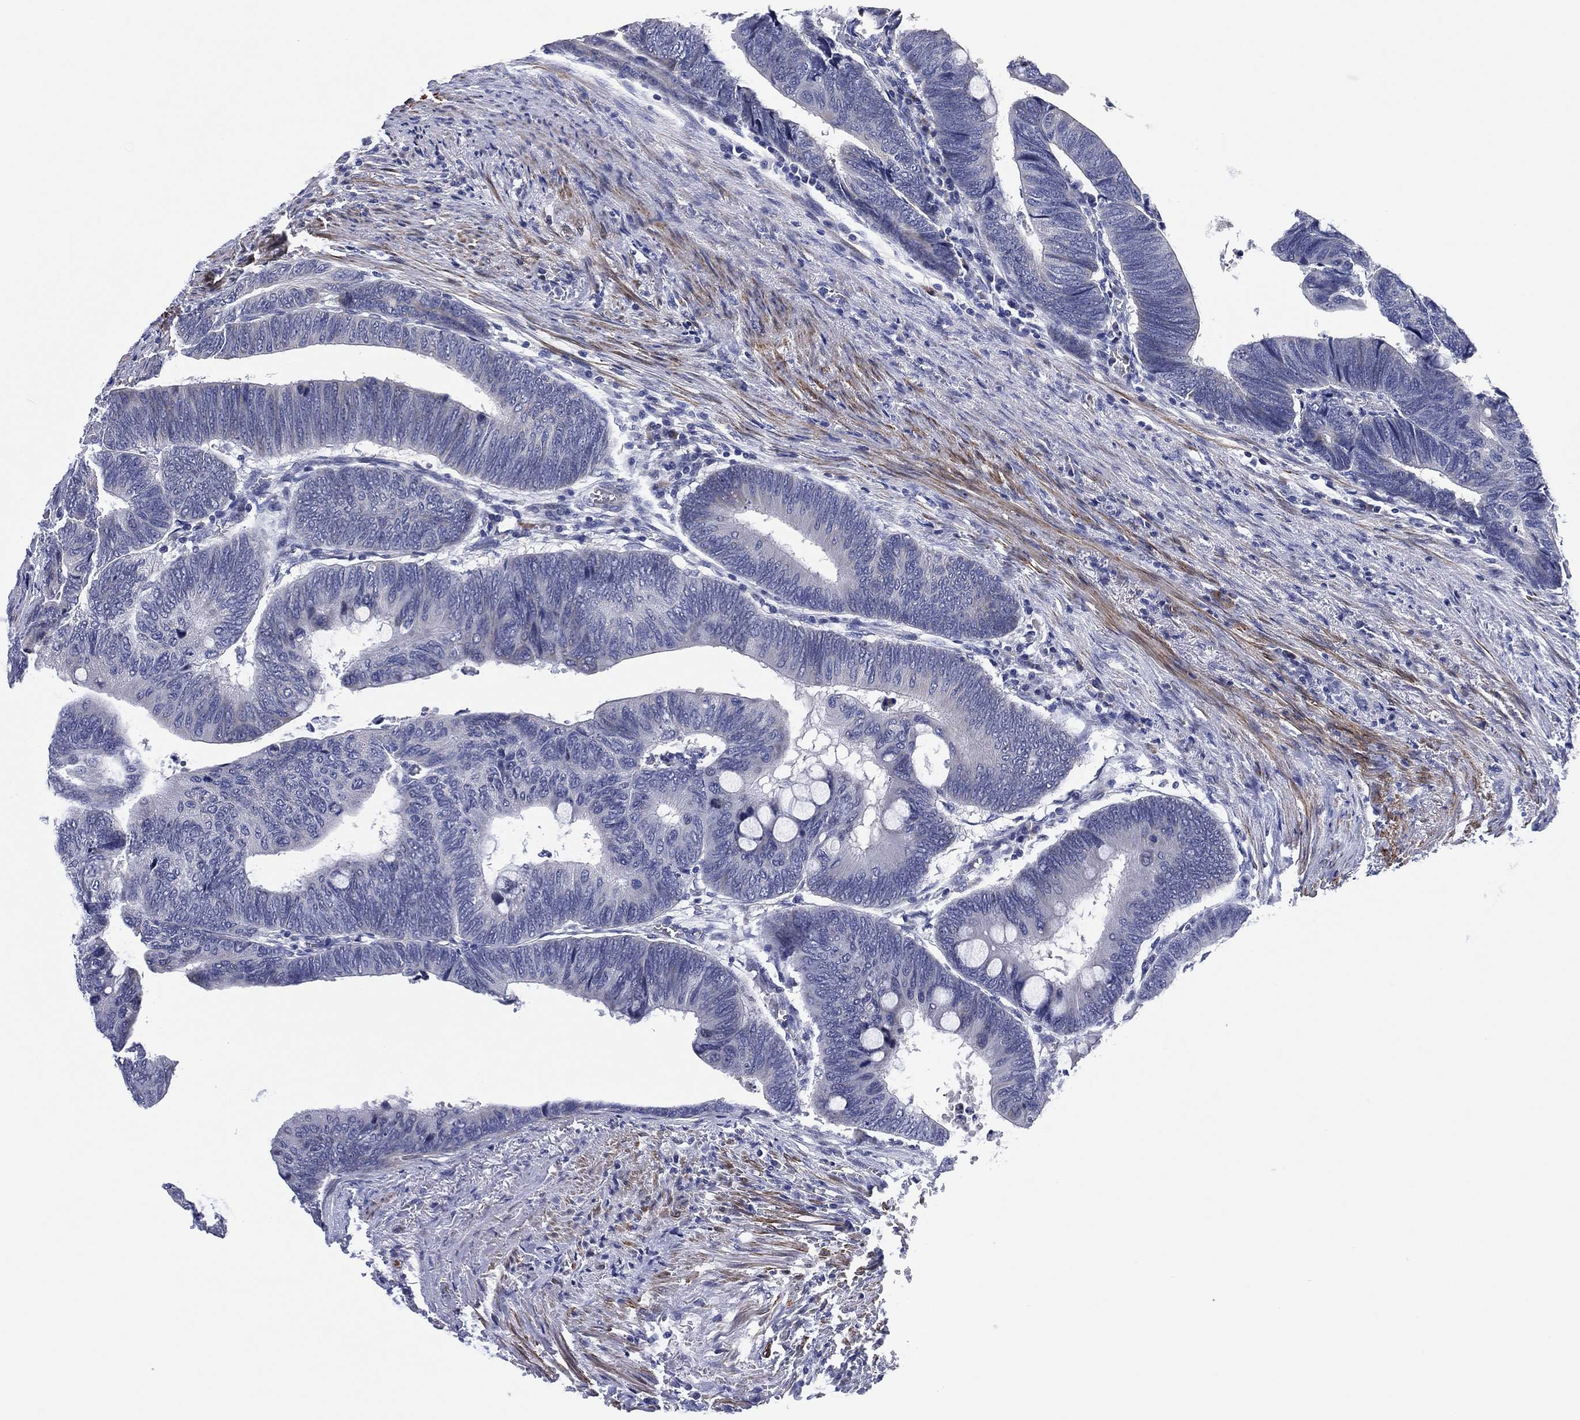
{"staining": {"intensity": "negative", "quantity": "none", "location": "none"}, "tissue": "colorectal cancer", "cell_type": "Tumor cells", "image_type": "cancer", "snomed": [{"axis": "morphology", "description": "Normal tissue, NOS"}, {"axis": "morphology", "description": "Adenocarcinoma, NOS"}, {"axis": "topography", "description": "Rectum"}, {"axis": "topography", "description": "Peripheral nerve tissue"}], "caption": "High magnification brightfield microscopy of colorectal cancer stained with DAB (brown) and counterstained with hematoxylin (blue): tumor cells show no significant expression.", "gene": "CLIP3", "patient": {"sex": "male", "age": 92}}